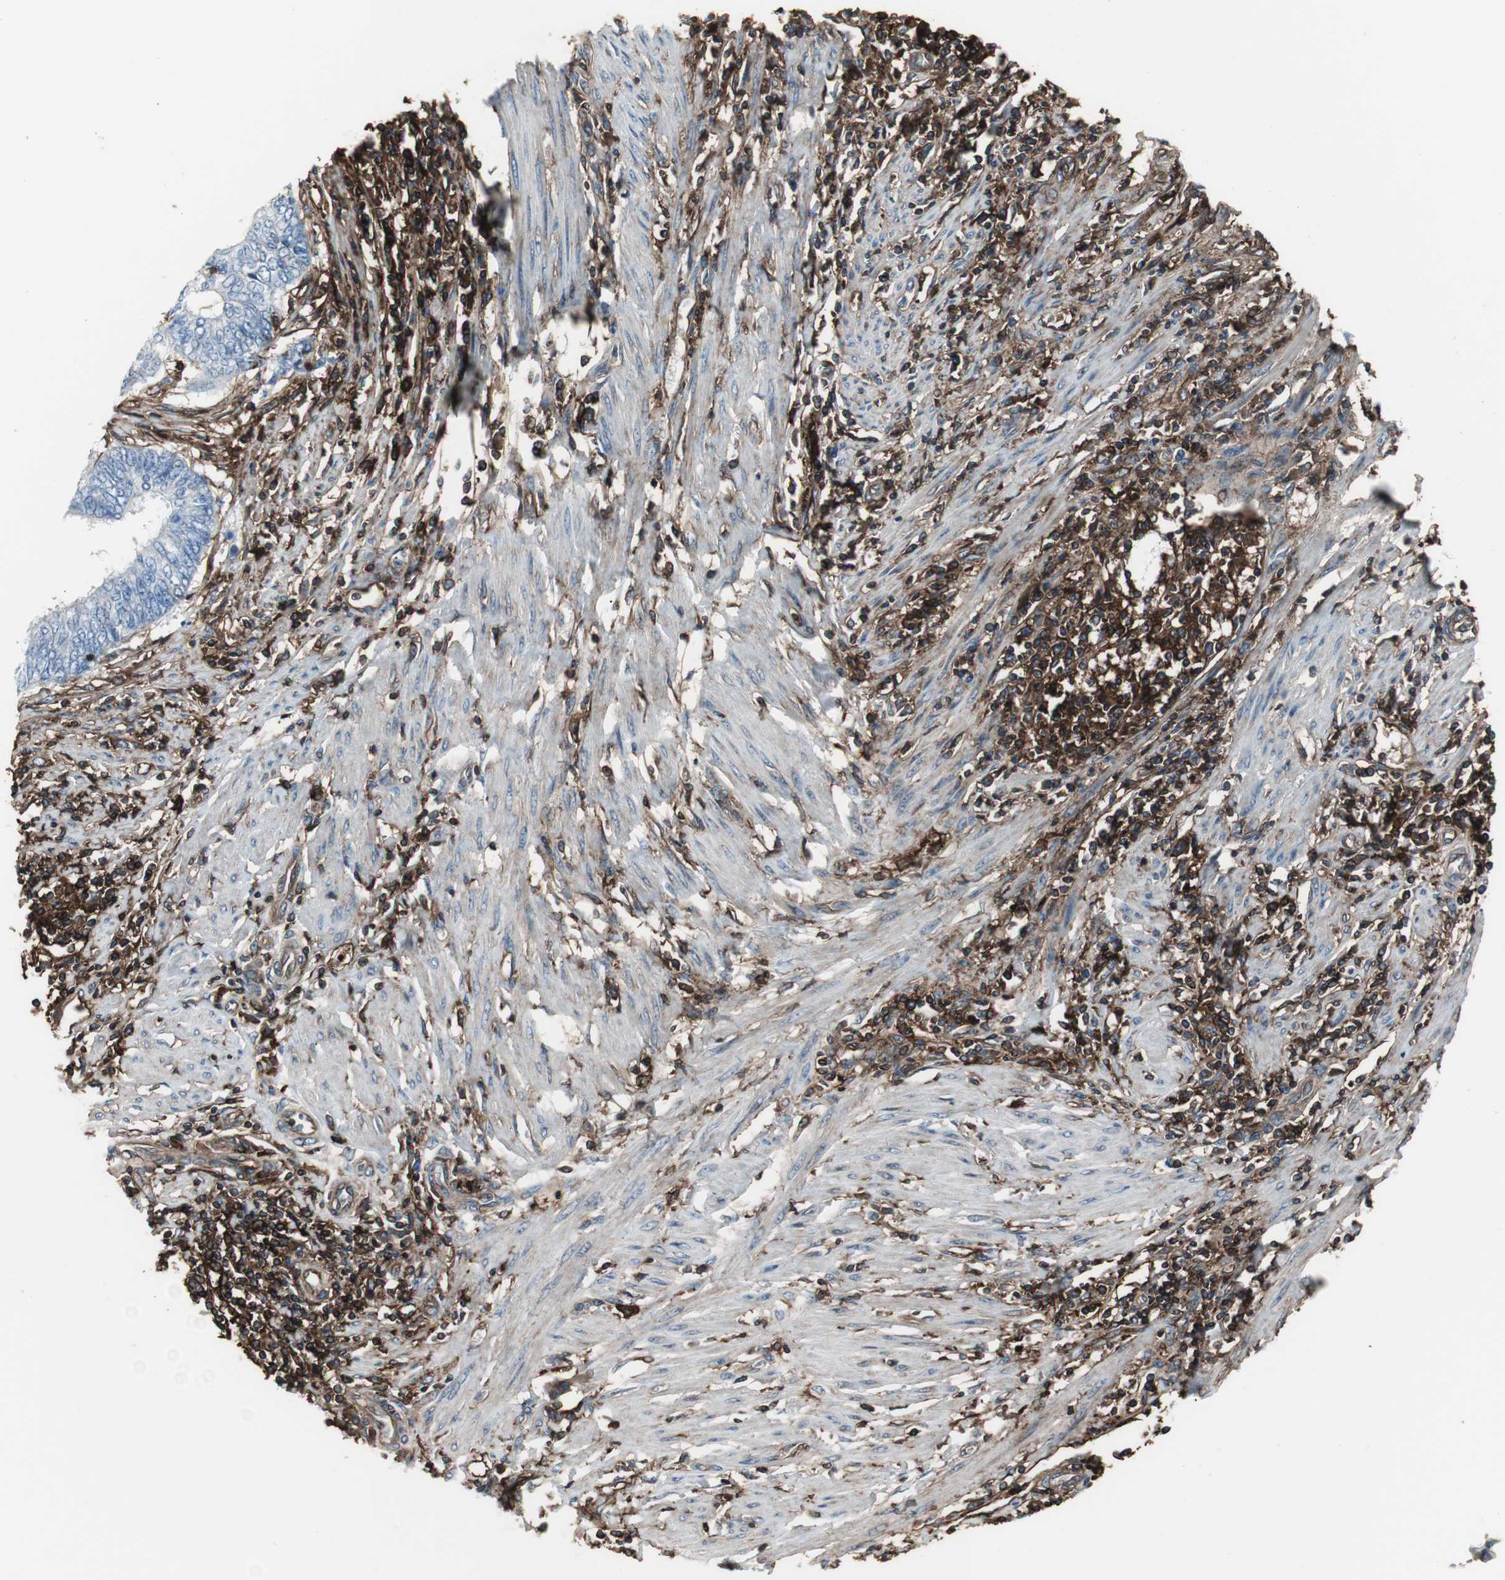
{"staining": {"intensity": "negative", "quantity": "none", "location": "none"}, "tissue": "endometrial cancer", "cell_type": "Tumor cells", "image_type": "cancer", "snomed": [{"axis": "morphology", "description": "Adenocarcinoma, NOS"}, {"axis": "topography", "description": "Uterus"}, {"axis": "topography", "description": "Endometrium"}], "caption": "DAB immunohistochemical staining of endometrial cancer (adenocarcinoma) shows no significant staining in tumor cells.", "gene": "B2M", "patient": {"sex": "female", "age": 70}}